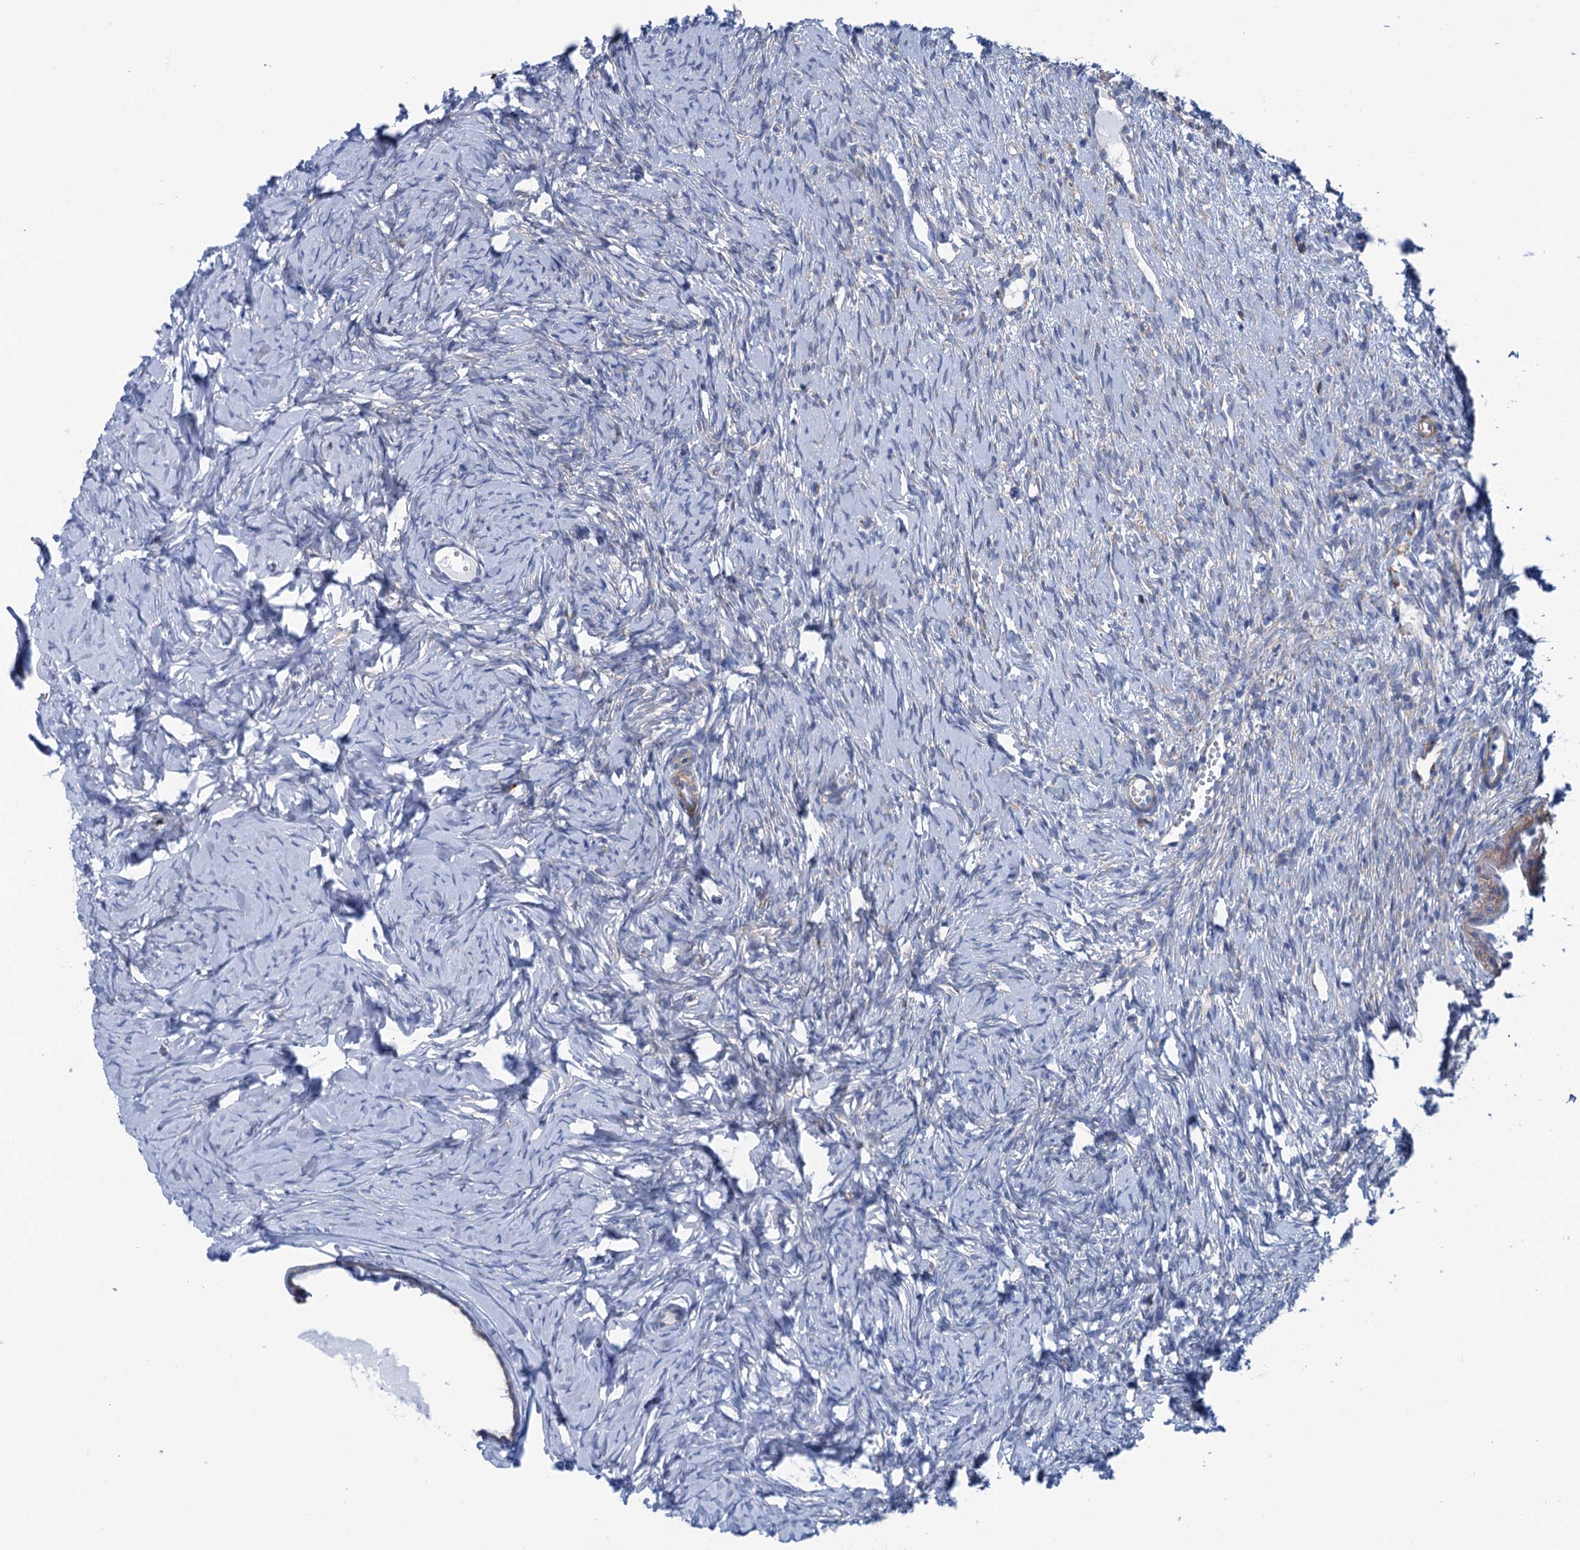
{"staining": {"intensity": "negative", "quantity": "none", "location": "none"}, "tissue": "ovary", "cell_type": "Ovarian stroma cells", "image_type": "normal", "snomed": [{"axis": "morphology", "description": "Normal tissue, NOS"}, {"axis": "topography", "description": "Ovary"}], "caption": "This micrograph is of normal ovary stained with immunohistochemistry to label a protein in brown with the nuclei are counter-stained blue. There is no positivity in ovarian stroma cells. (DAB immunohistochemistry (IHC) visualized using brightfield microscopy, high magnification).", "gene": "SHE", "patient": {"sex": "female", "age": 51}}